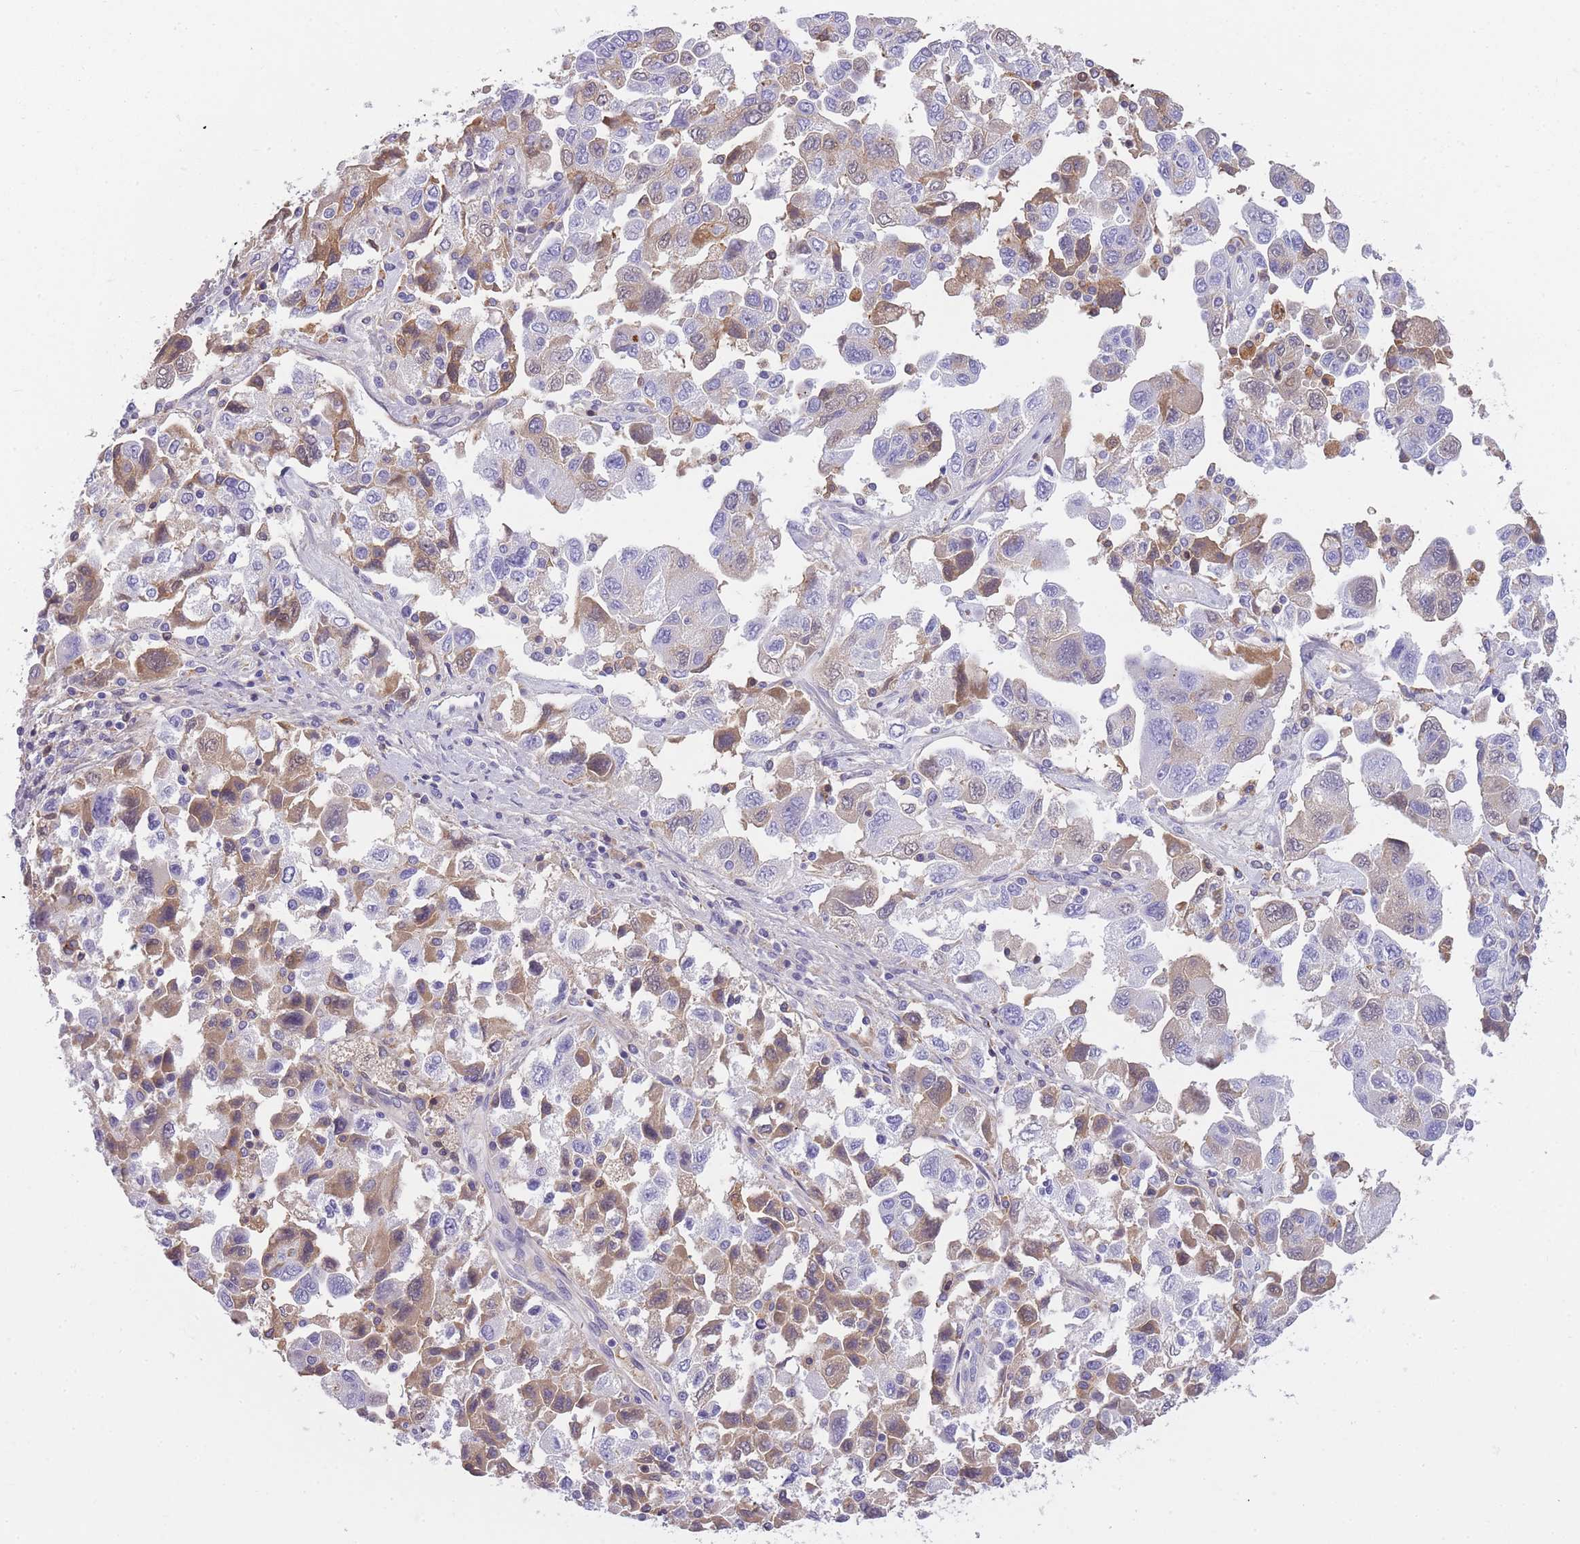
{"staining": {"intensity": "weak", "quantity": "25%-75%", "location": "cytoplasmic/membranous"}, "tissue": "ovarian cancer", "cell_type": "Tumor cells", "image_type": "cancer", "snomed": [{"axis": "morphology", "description": "Carcinoma, NOS"}, {"axis": "morphology", "description": "Cystadenocarcinoma, serous, NOS"}, {"axis": "topography", "description": "Ovary"}], "caption": "IHC of ovarian cancer (carcinoma) exhibits low levels of weak cytoplasmic/membranous staining in approximately 25%-75% of tumor cells.", "gene": "GNAT1", "patient": {"sex": "female", "age": 69}}